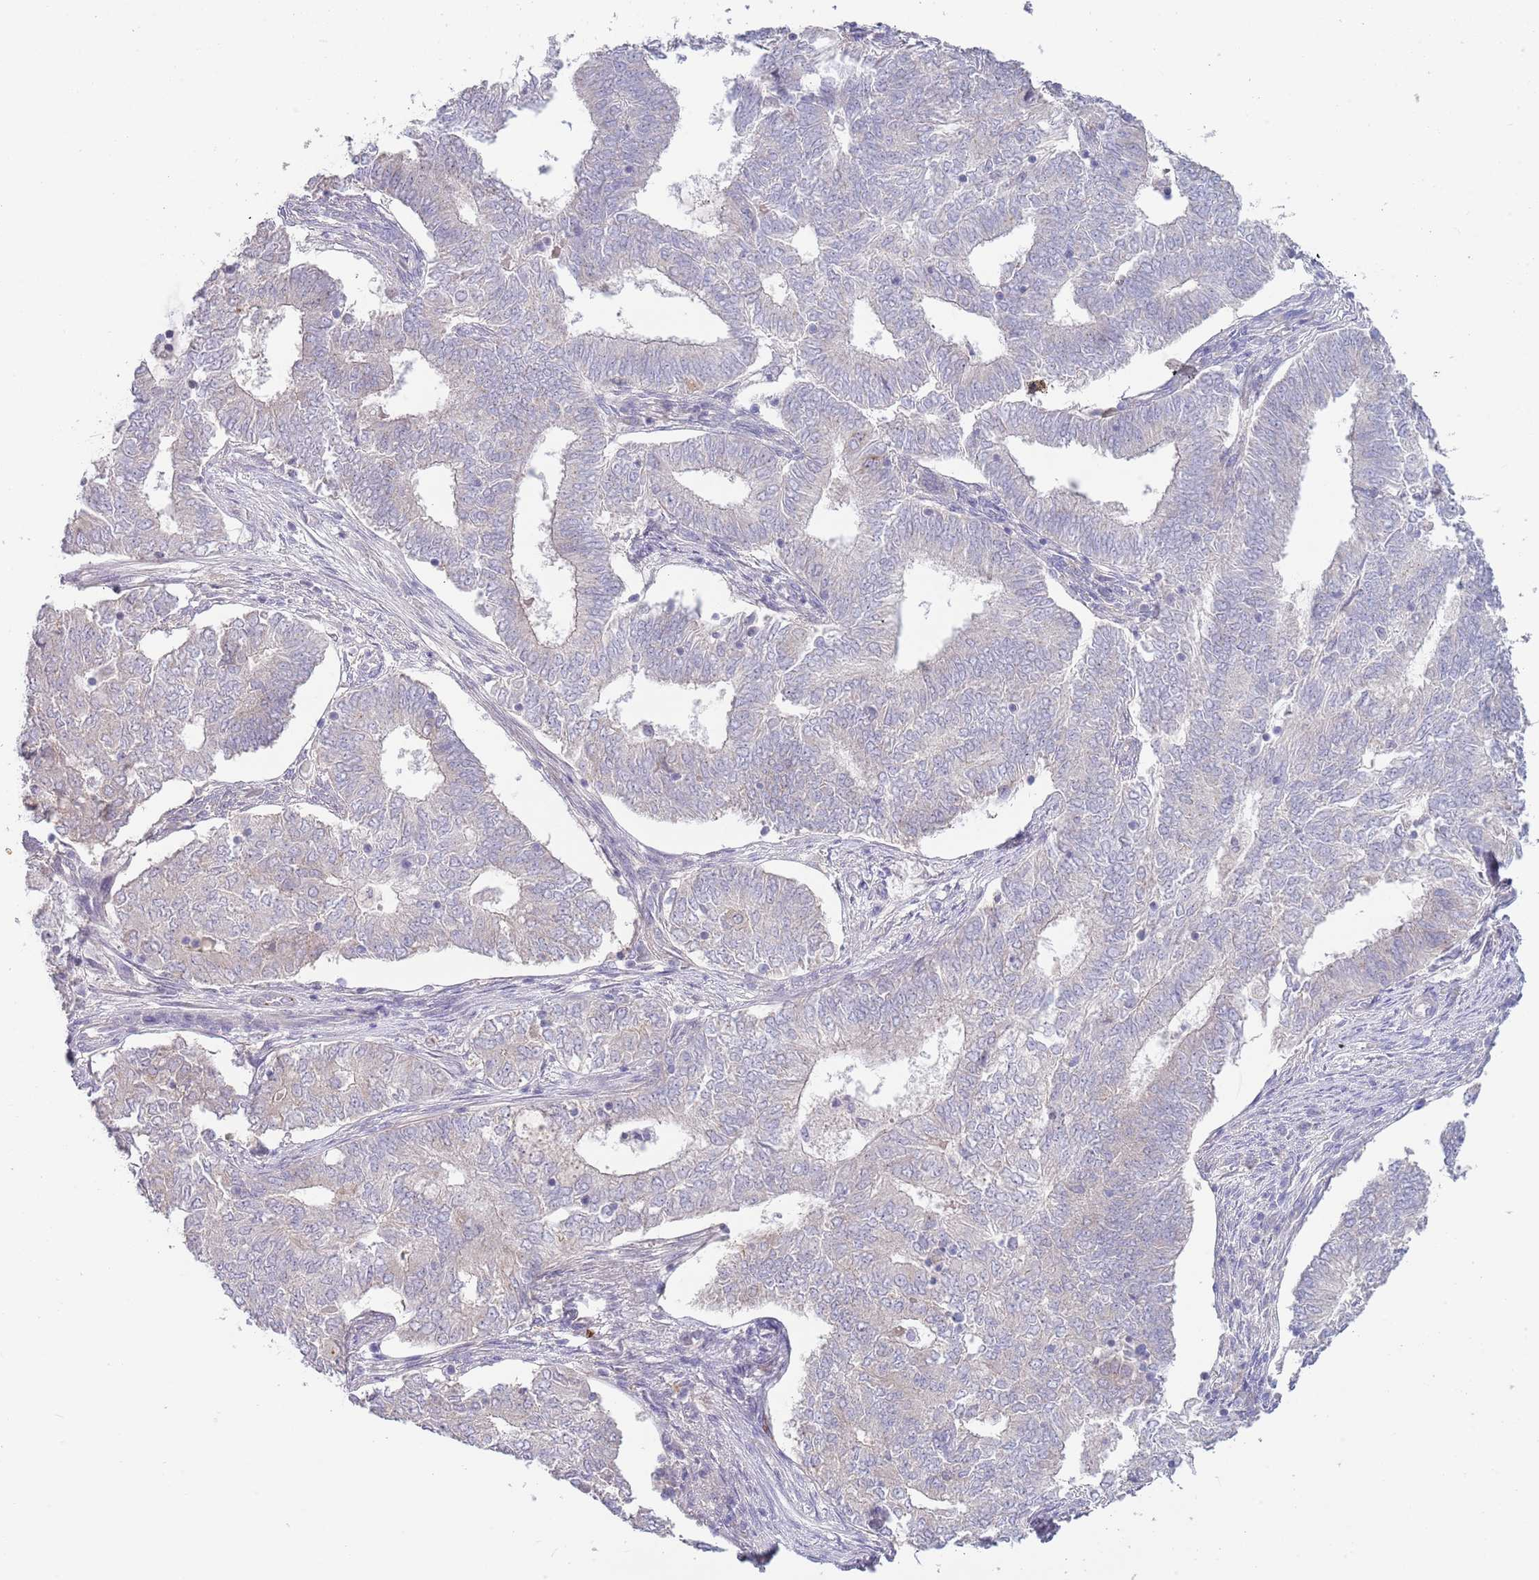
{"staining": {"intensity": "negative", "quantity": "none", "location": "none"}, "tissue": "endometrial cancer", "cell_type": "Tumor cells", "image_type": "cancer", "snomed": [{"axis": "morphology", "description": "Adenocarcinoma, NOS"}, {"axis": "topography", "description": "Endometrium"}], "caption": "Tumor cells show no significant protein expression in endometrial cancer (adenocarcinoma). (DAB (3,3'-diaminobenzidine) immunohistochemistry (IHC), high magnification).", "gene": "PIMREG", "patient": {"sex": "female", "age": 62}}